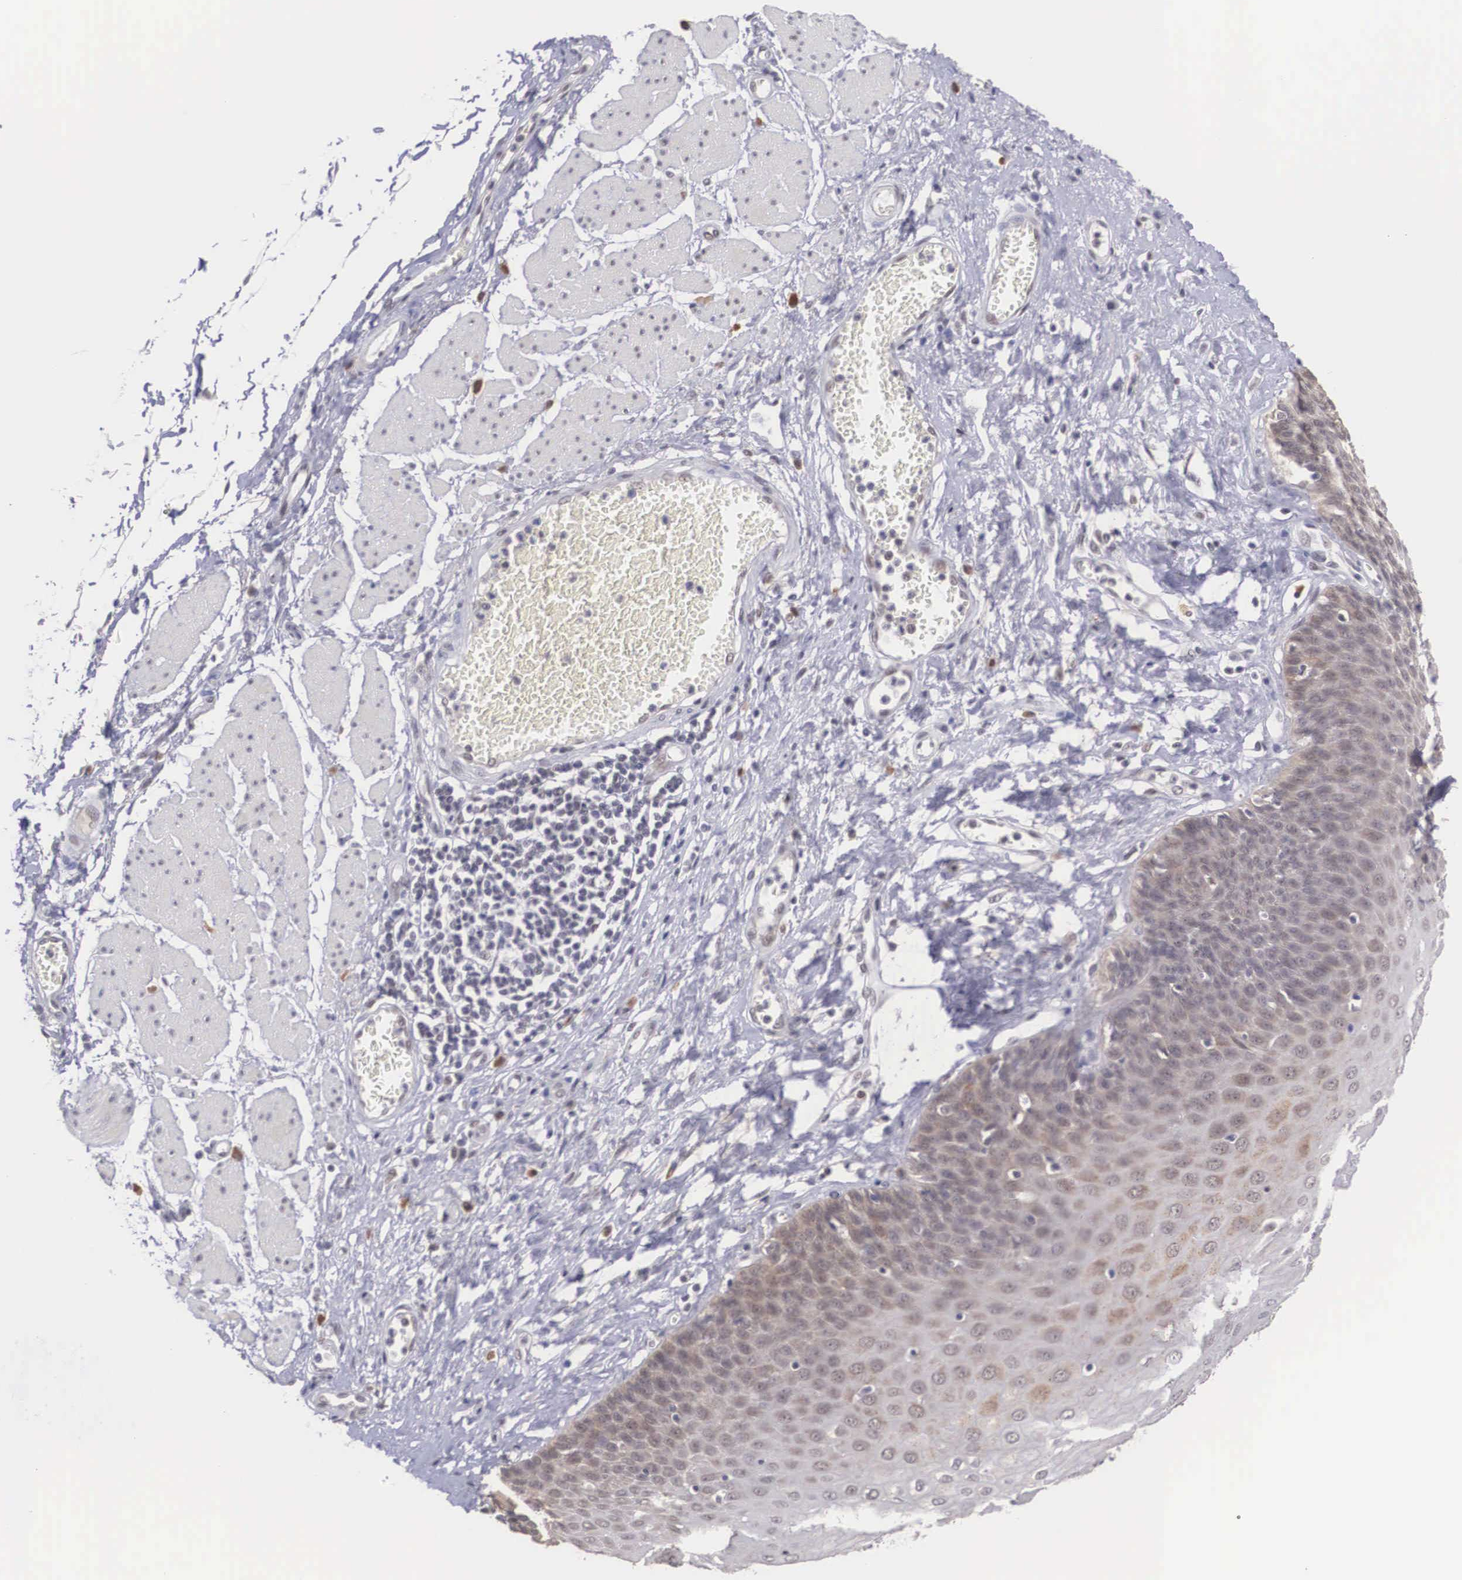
{"staining": {"intensity": "moderate", "quantity": "25%-75%", "location": "cytoplasmic/membranous"}, "tissue": "esophagus", "cell_type": "Squamous epithelial cells", "image_type": "normal", "snomed": [{"axis": "morphology", "description": "Normal tissue, NOS"}, {"axis": "topography", "description": "Esophagus"}], "caption": "Esophagus stained with DAB (3,3'-diaminobenzidine) immunohistochemistry demonstrates medium levels of moderate cytoplasmic/membranous expression in about 25%-75% of squamous epithelial cells.", "gene": "NINL", "patient": {"sex": "male", "age": 65}}